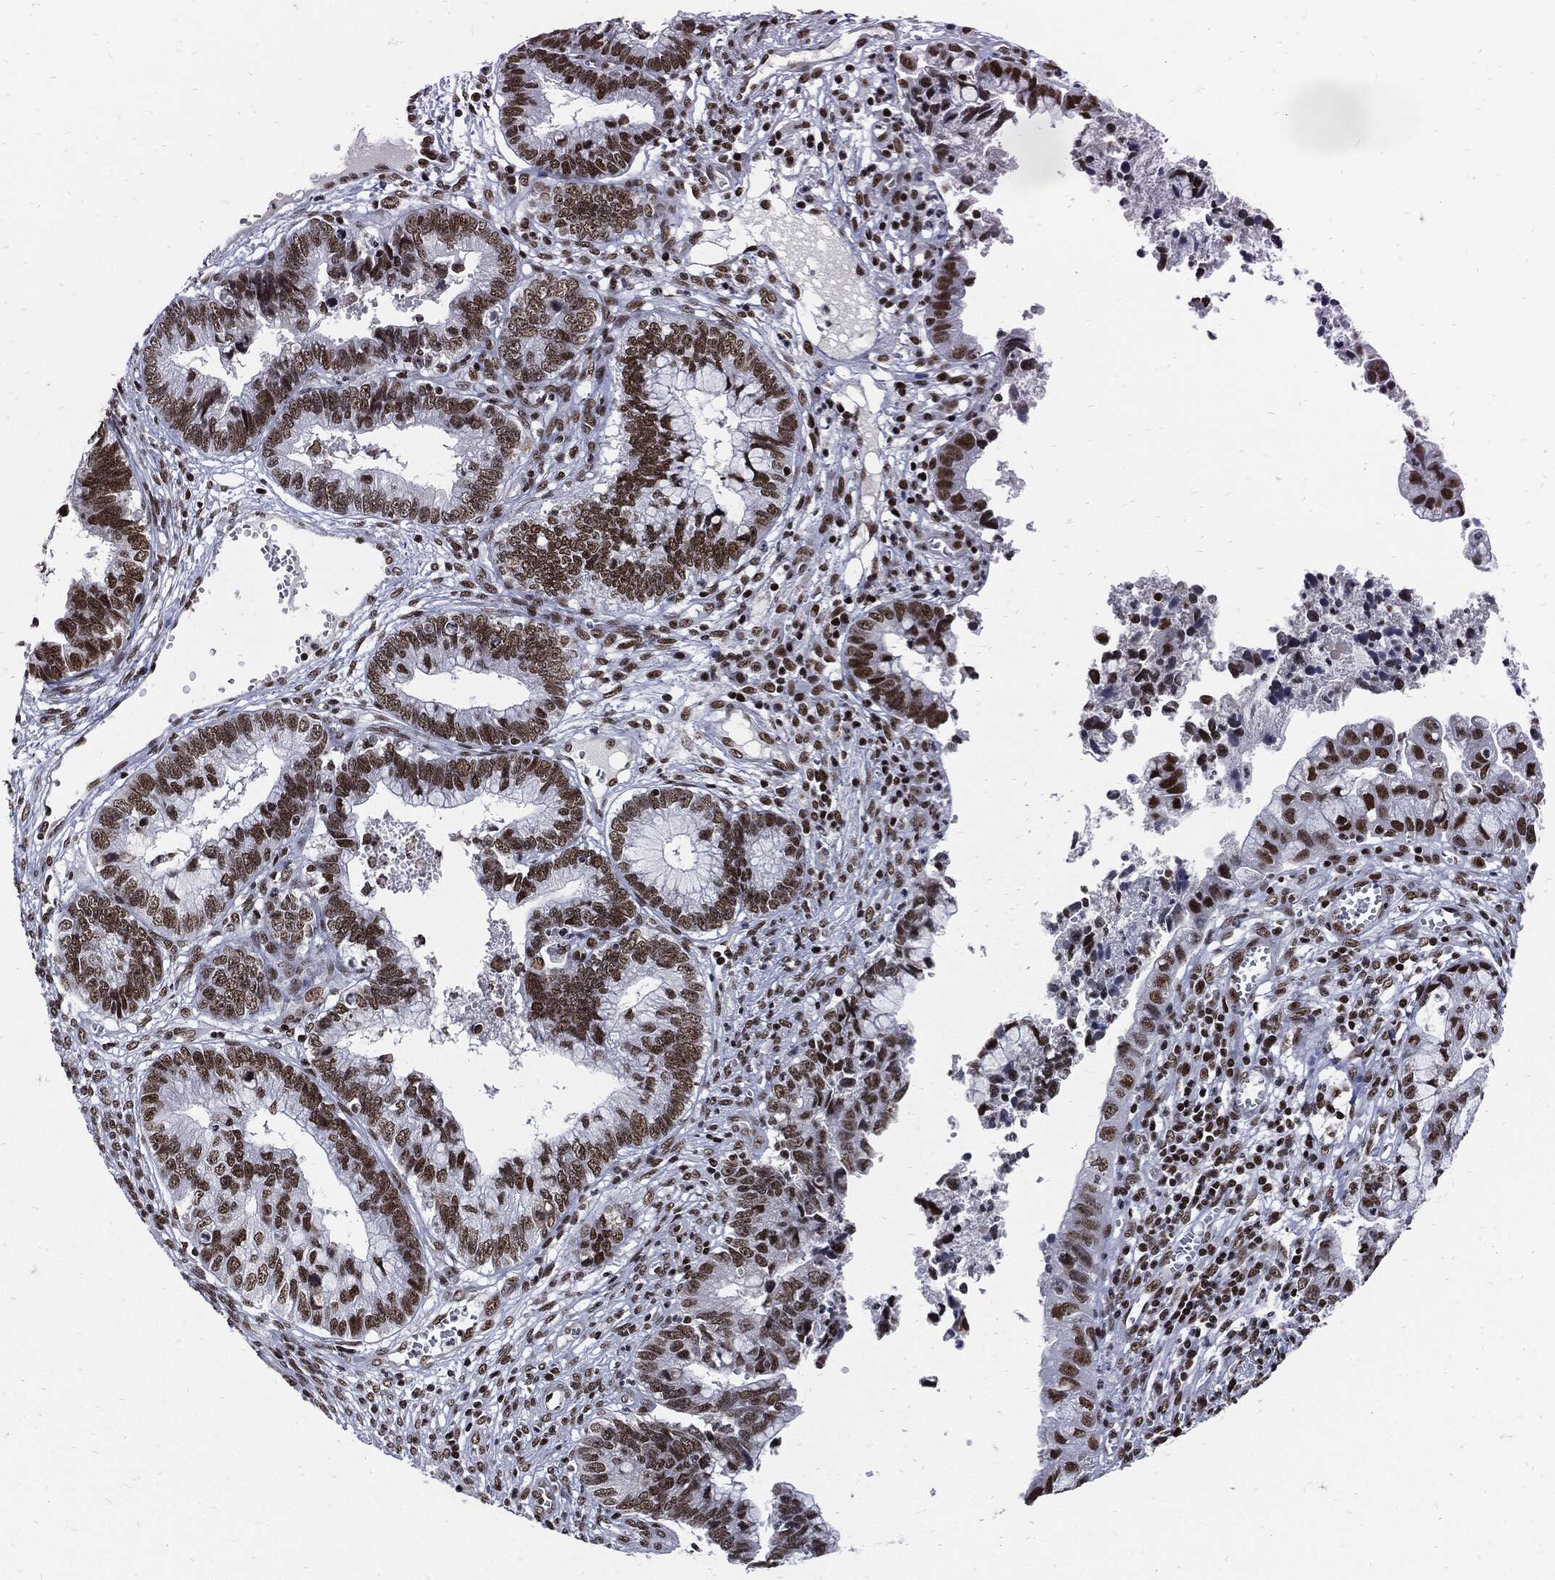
{"staining": {"intensity": "moderate", "quantity": ">75%", "location": "nuclear"}, "tissue": "cervical cancer", "cell_type": "Tumor cells", "image_type": "cancer", "snomed": [{"axis": "morphology", "description": "Adenocarcinoma, NOS"}, {"axis": "topography", "description": "Cervix"}], "caption": "Immunohistochemical staining of human cervical cancer displays medium levels of moderate nuclear protein staining in approximately >75% of tumor cells.", "gene": "TERF2", "patient": {"sex": "female", "age": 44}}